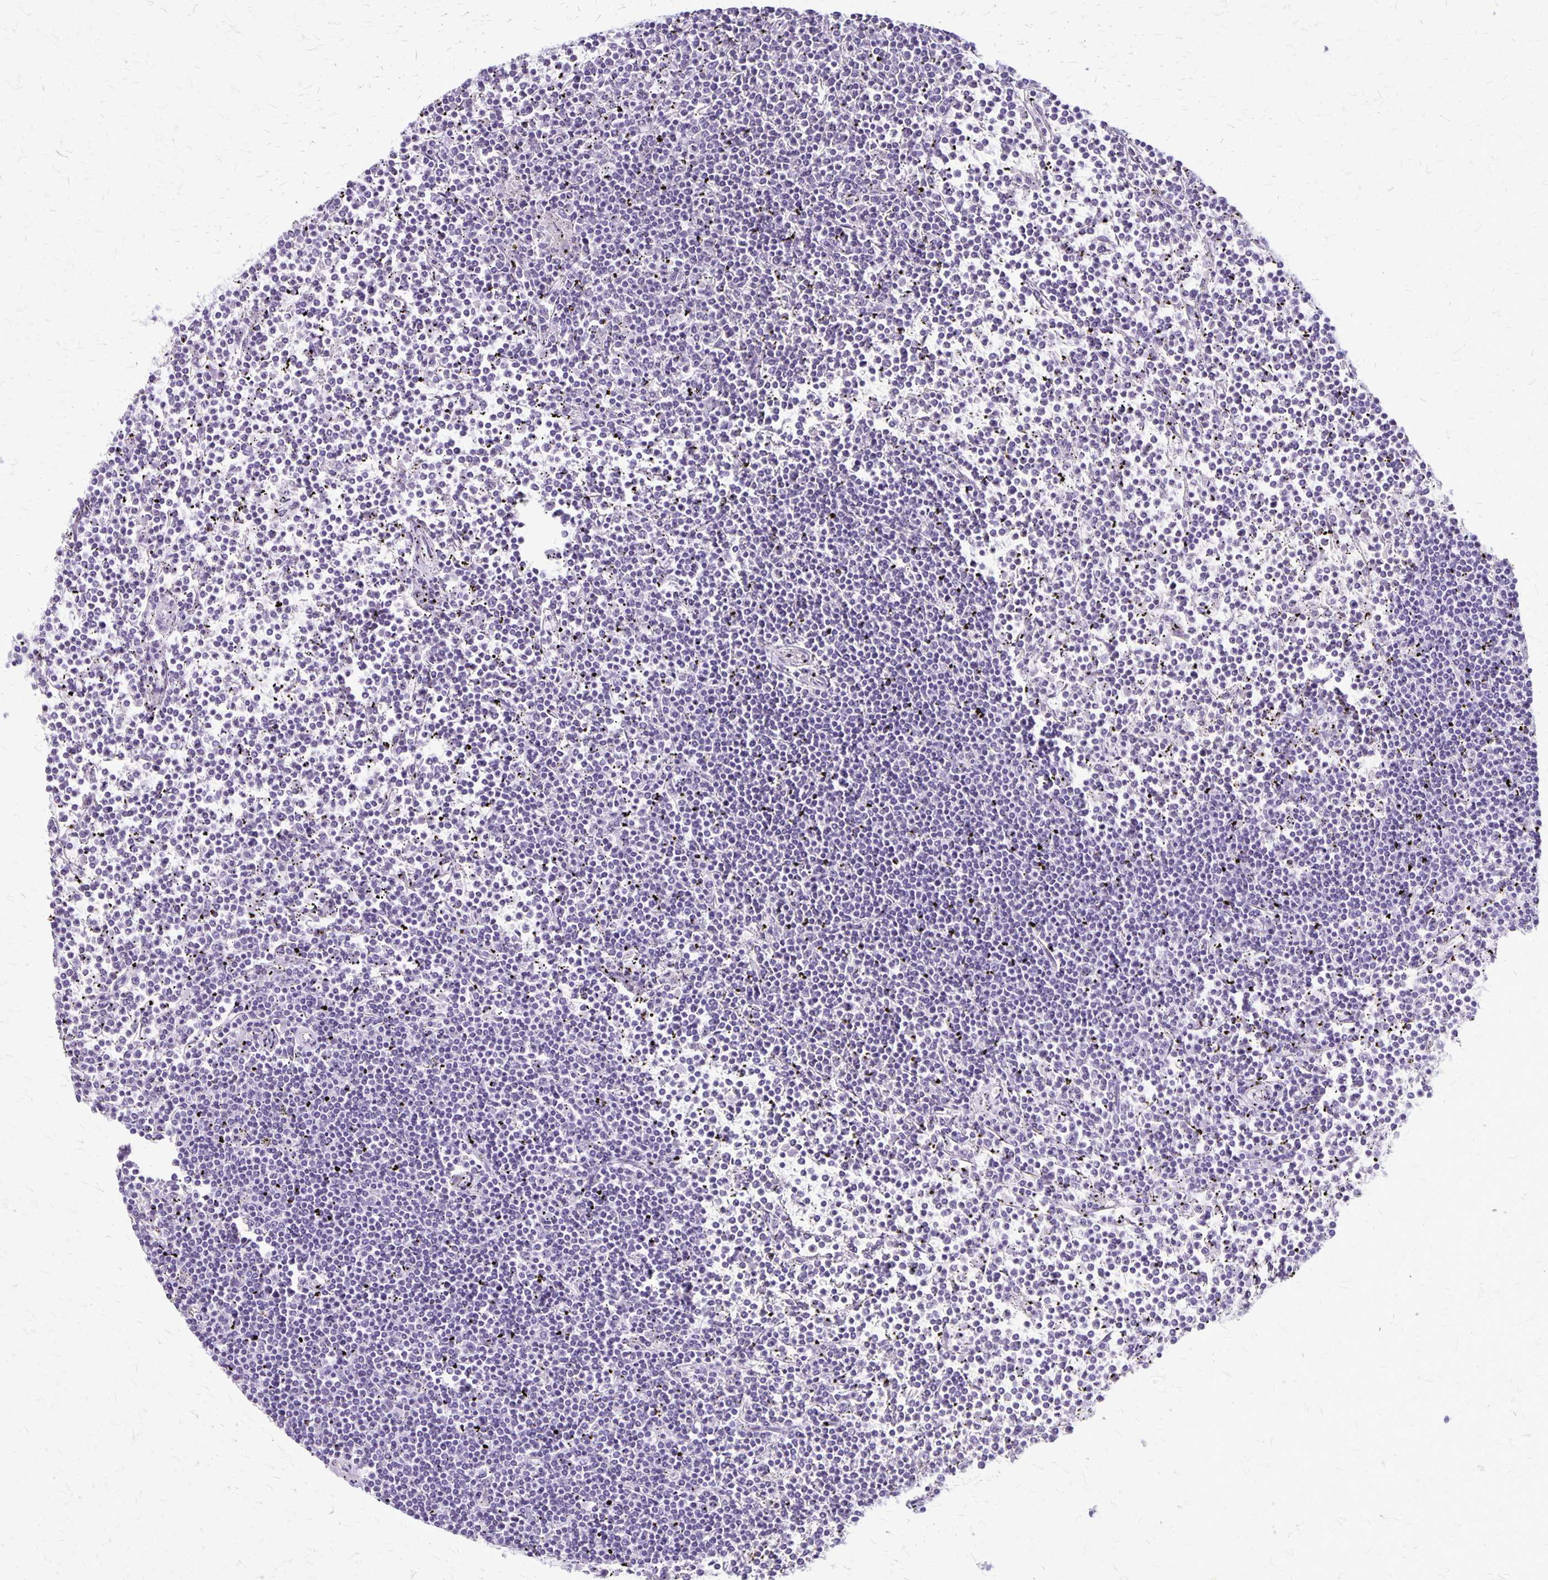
{"staining": {"intensity": "negative", "quantity": "none", "location": "none"}, "tissue": "lymphoma", "cell_type": "Tumor cells", "image_type": "cancer", "snomed": [{"axis": "morphology", "description": "Malignant lymphoma, non-Hodgkin's type, Low grade"}, {"axis": "topography", "description": "Spleen"}], "caption": "This is an IHC histopathology image of lymphoma. There is no staining in tumor cells.", "gene": "PLXNB3", "patient": {"sex": "female", "age": 19}}